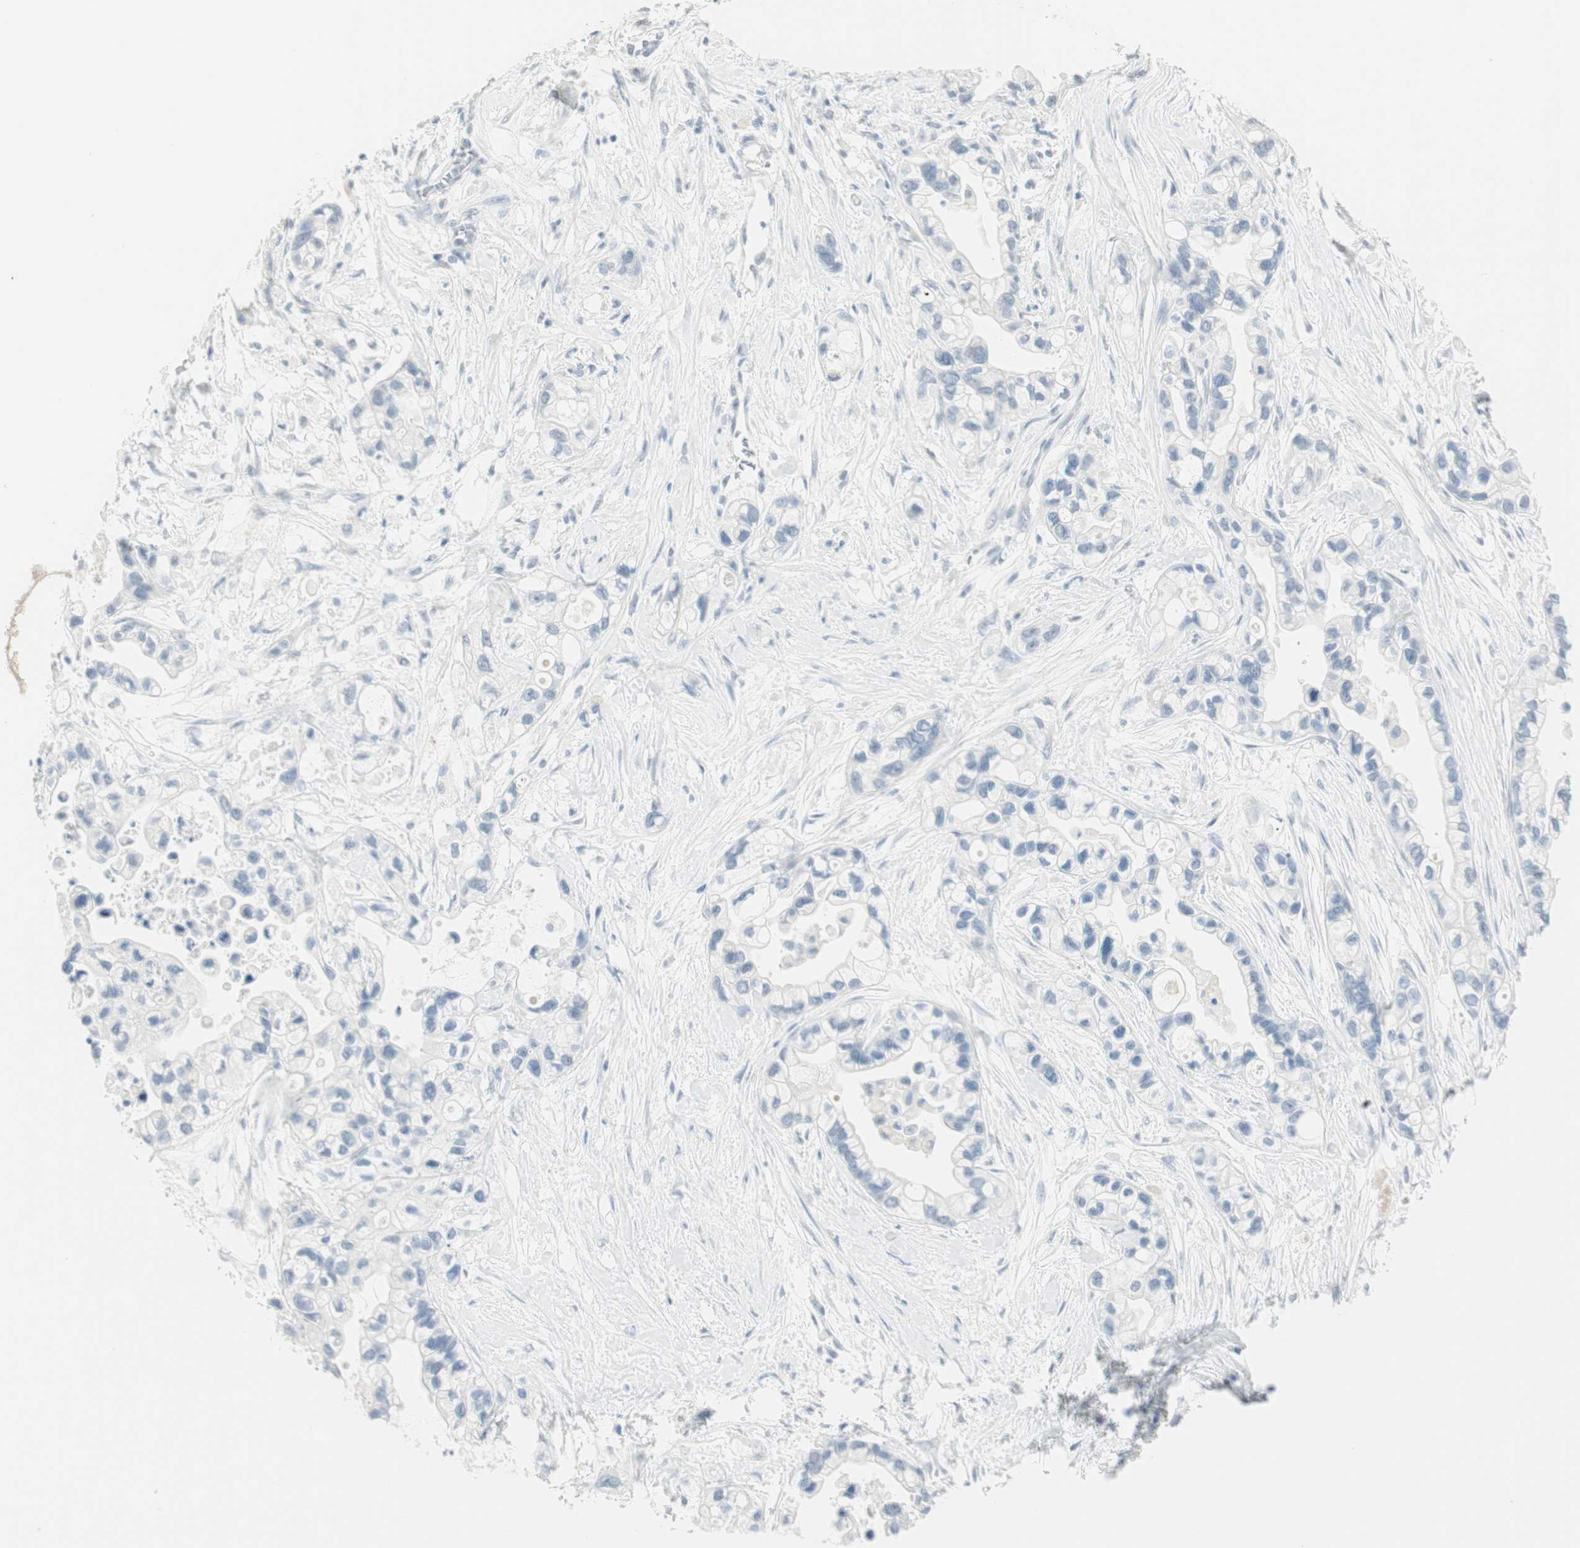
{"staining": {"intensity": "negative", "quantity": "none", "location": "none"}, "tissue": "pancreatic cancer", "cell_type": "Tumor cells", "image_type": "cancer", "snomed": [{"axis": "morphology", "description": "Adenocarcinoma, NOS"}, {"axis": "topography", "description": "Pancreas"}], "caption": "Micrograph shows no significant protein positivity in tumor cells of pancreatic cancer (adenocarcinoma).", "gene": "MLLT10", "patient": {"sex": "female", "age": 77}}